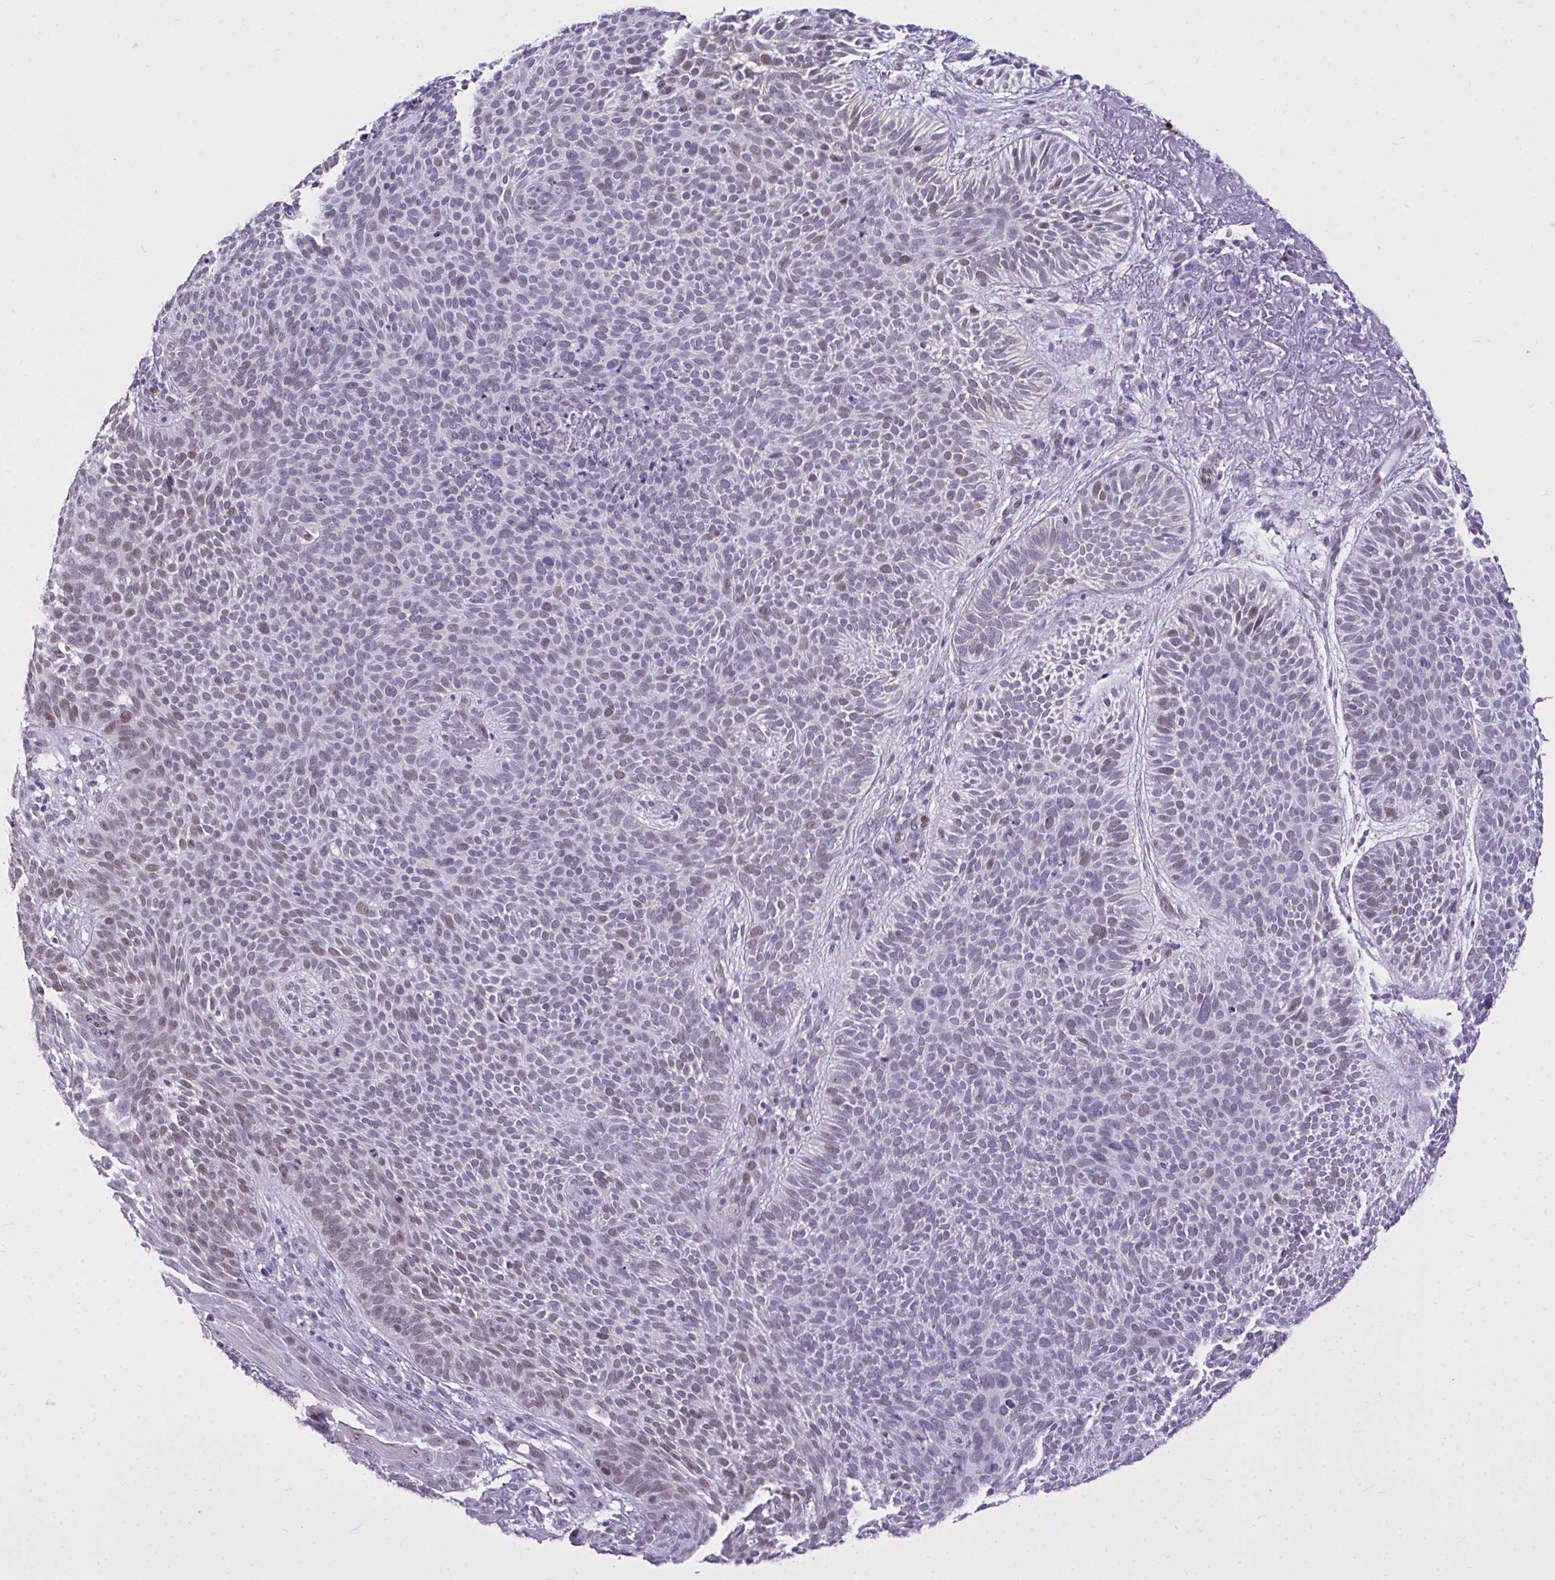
{"staining": {"intensity": "weak", "quantity": "25%-75%", "location": "nuclear"}, "tissue": "skin cancer", "cell_type": "Tumor cells", "image_type": "cancer", "snomed": [{"axis": "morphology", "description": "Basal cell carcinoma"}, {"axis": "topography", "description": "Skin"}, {"axis": "topography", "description": "Skin of face"}], "caption": "The histopathology image exhibits a brown stain indicating the presence of a protein in the nuclear of tumor cells in basal cell carcinoma (skin).", "gene": "TEAD4", "patient": {"sex": "female", "age": 82}}